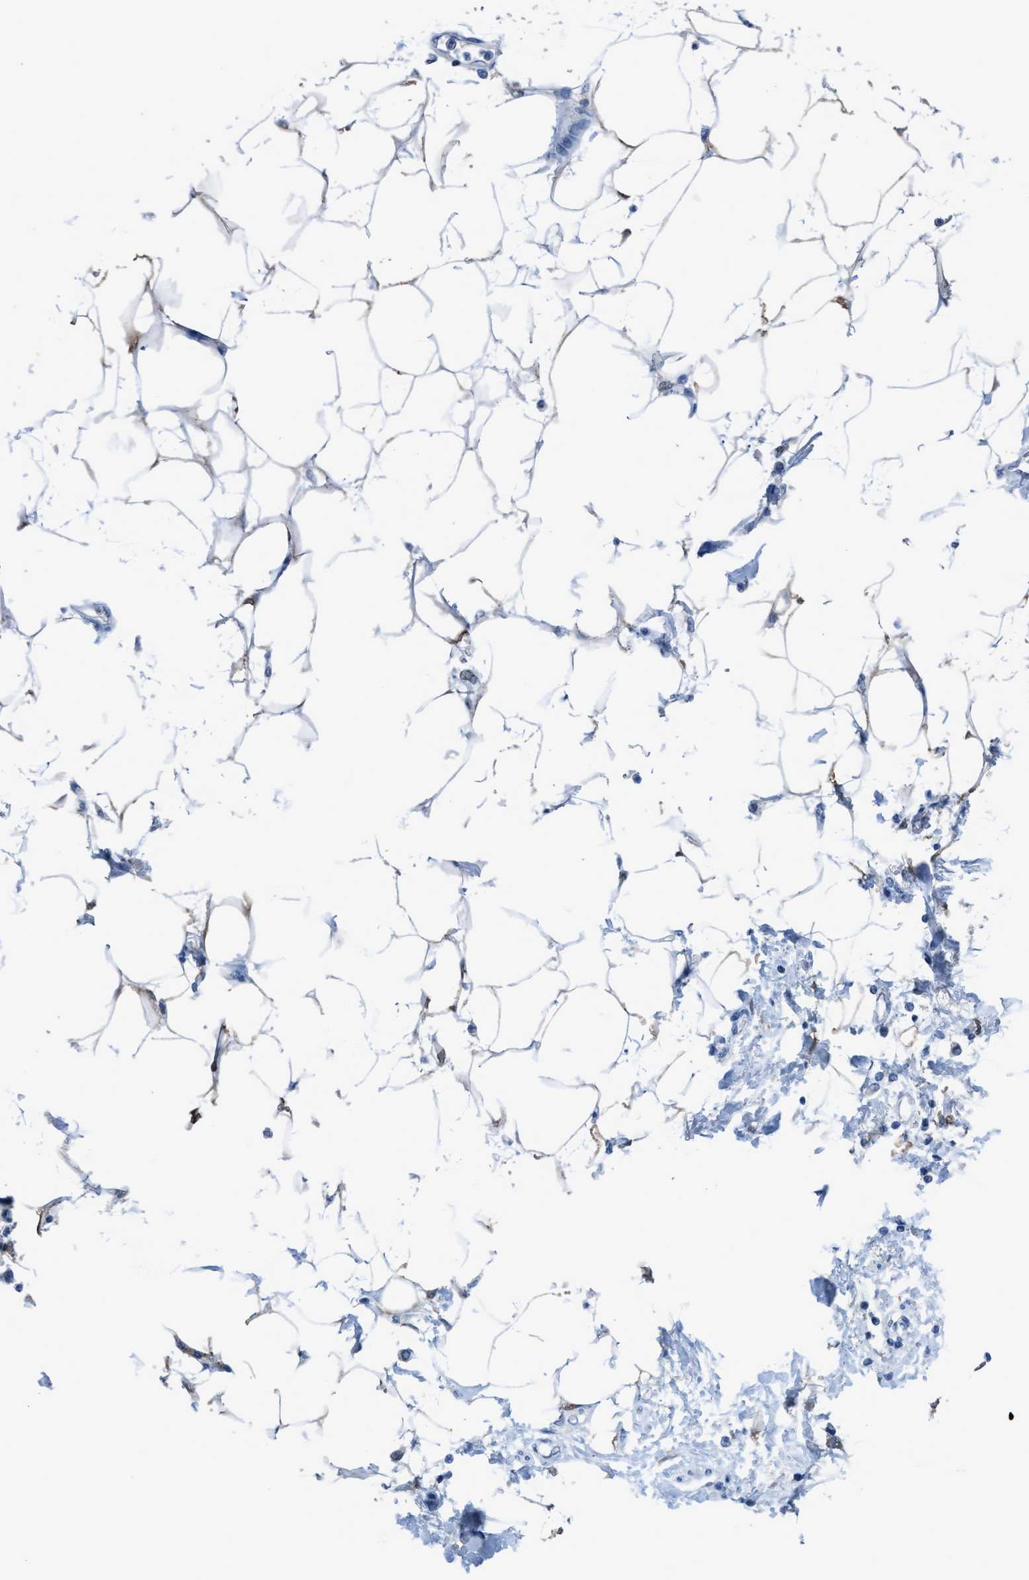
{"staining": {"intensity": "weak", "quantity": "<25%", "location": "cytoplasmic/membranous"}, "tissue": "adipose tissue", "cell_type": "Adipocytes", "image_type": "normal", "snomed": [{"axis": "morphology", "description": "Normal tissue, NOS"}, {"axis": "morphology", "description": "Adenocarcinoma, NOS"}, {"axis": "topography", "description": "Duodenum"}, {"axis": "topography", "description": "Peripheral nerve tissue"}], "caption": "A high-resolution photomicrograph shows IHC staining of unremarkable adipose tissue, which displays no significant expression in adipocytes. Nuclei are stained in blue.", "gene": "NUDT5", "patient": {"sex": "female", "age": 60}}